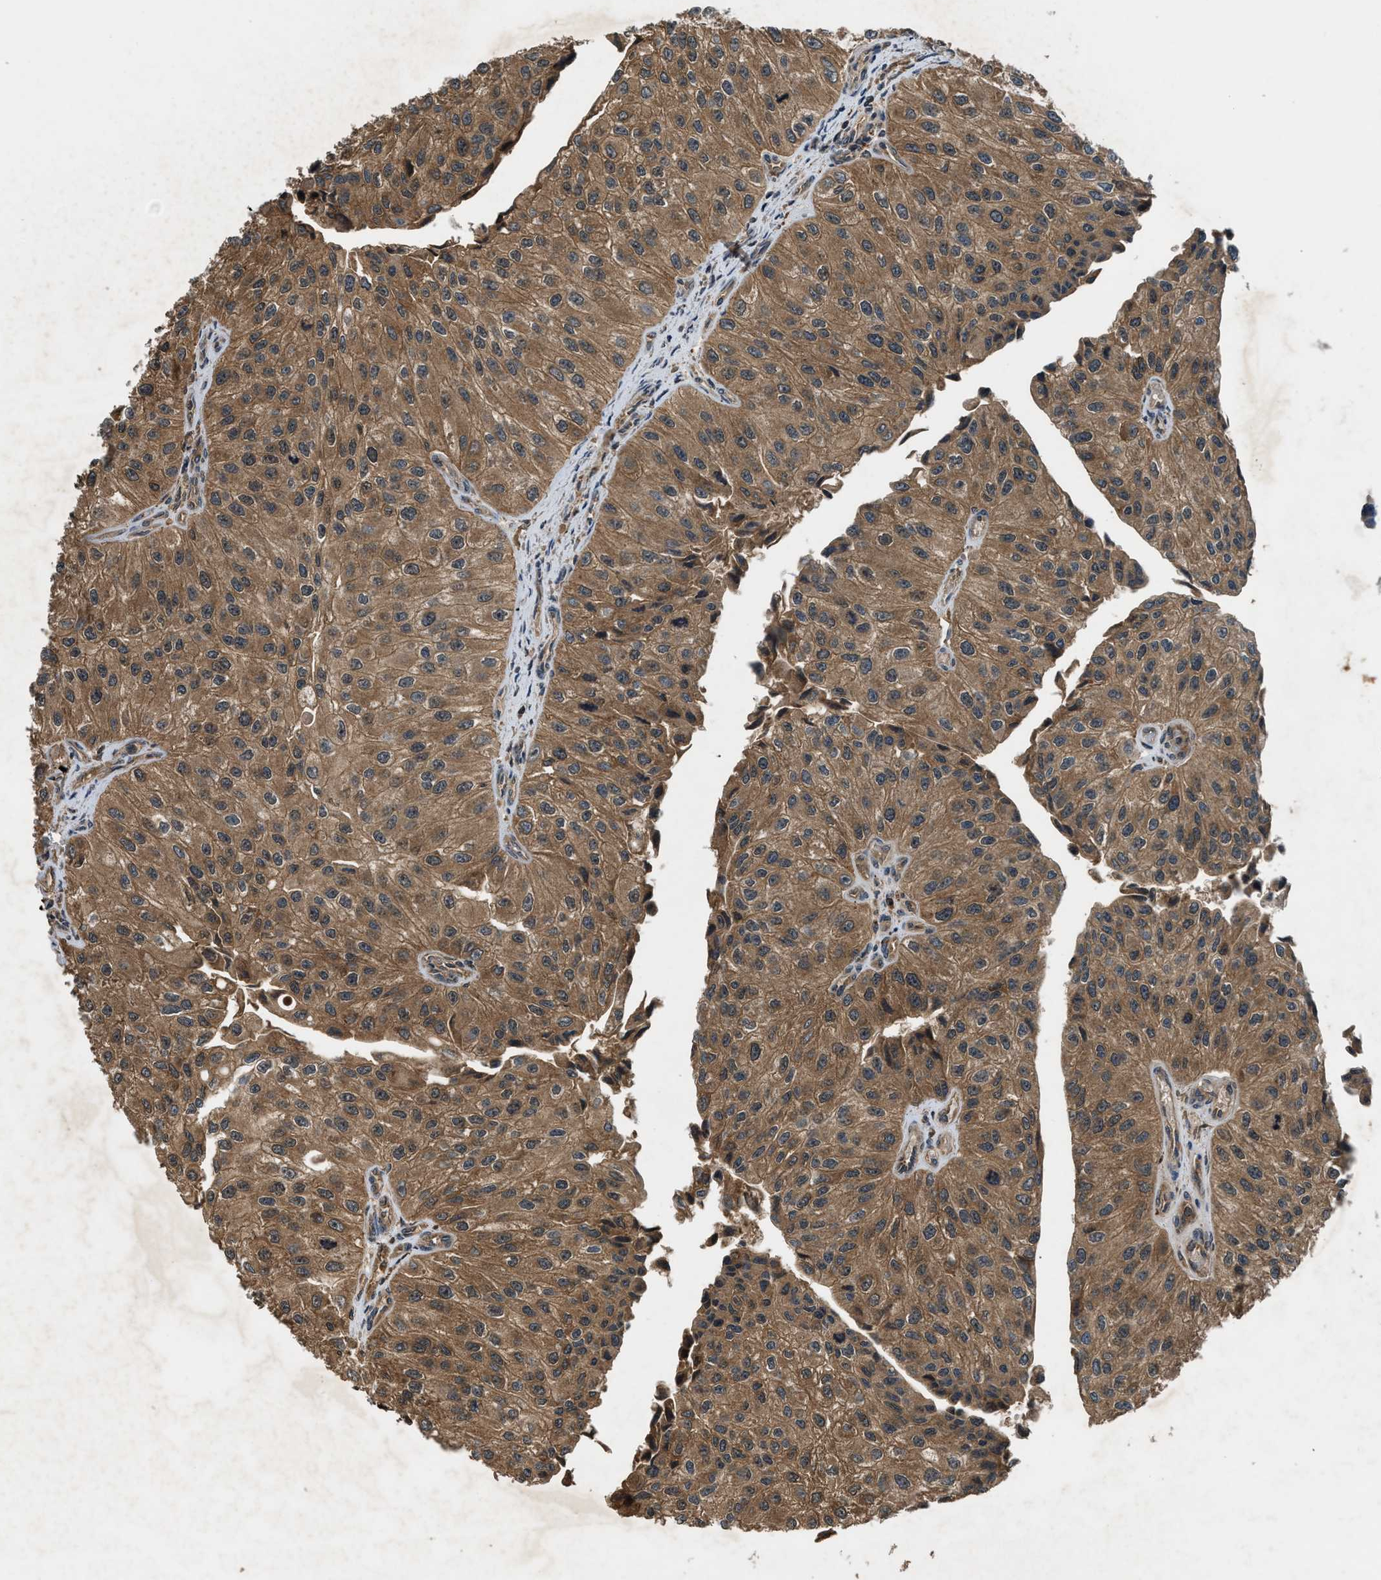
{"staining": {"intensity": "moderate", "quantity": ">75%", "location": "cytoplasmic/membranous"}, "tissue": "urothelial cancer", "cell_type": "Tumor cells", "image_type": "cancer", "snomed": [{"axis": "morphology", "description": "Urothelial carcinoma, High grade"}, {"axis": "topography", "description": "Kidney"}, {"axis": "topography", "description": "Urinary bladder"}], "caption": "Protein expression by immunohistochemistry shows moderate cytoplasmic/membranous expression in about >75% of tumor cells in high-grade urothelial carcinoma.", "gene": "RPS6KB1", "patient": {"sex": "male", "age": 77}}